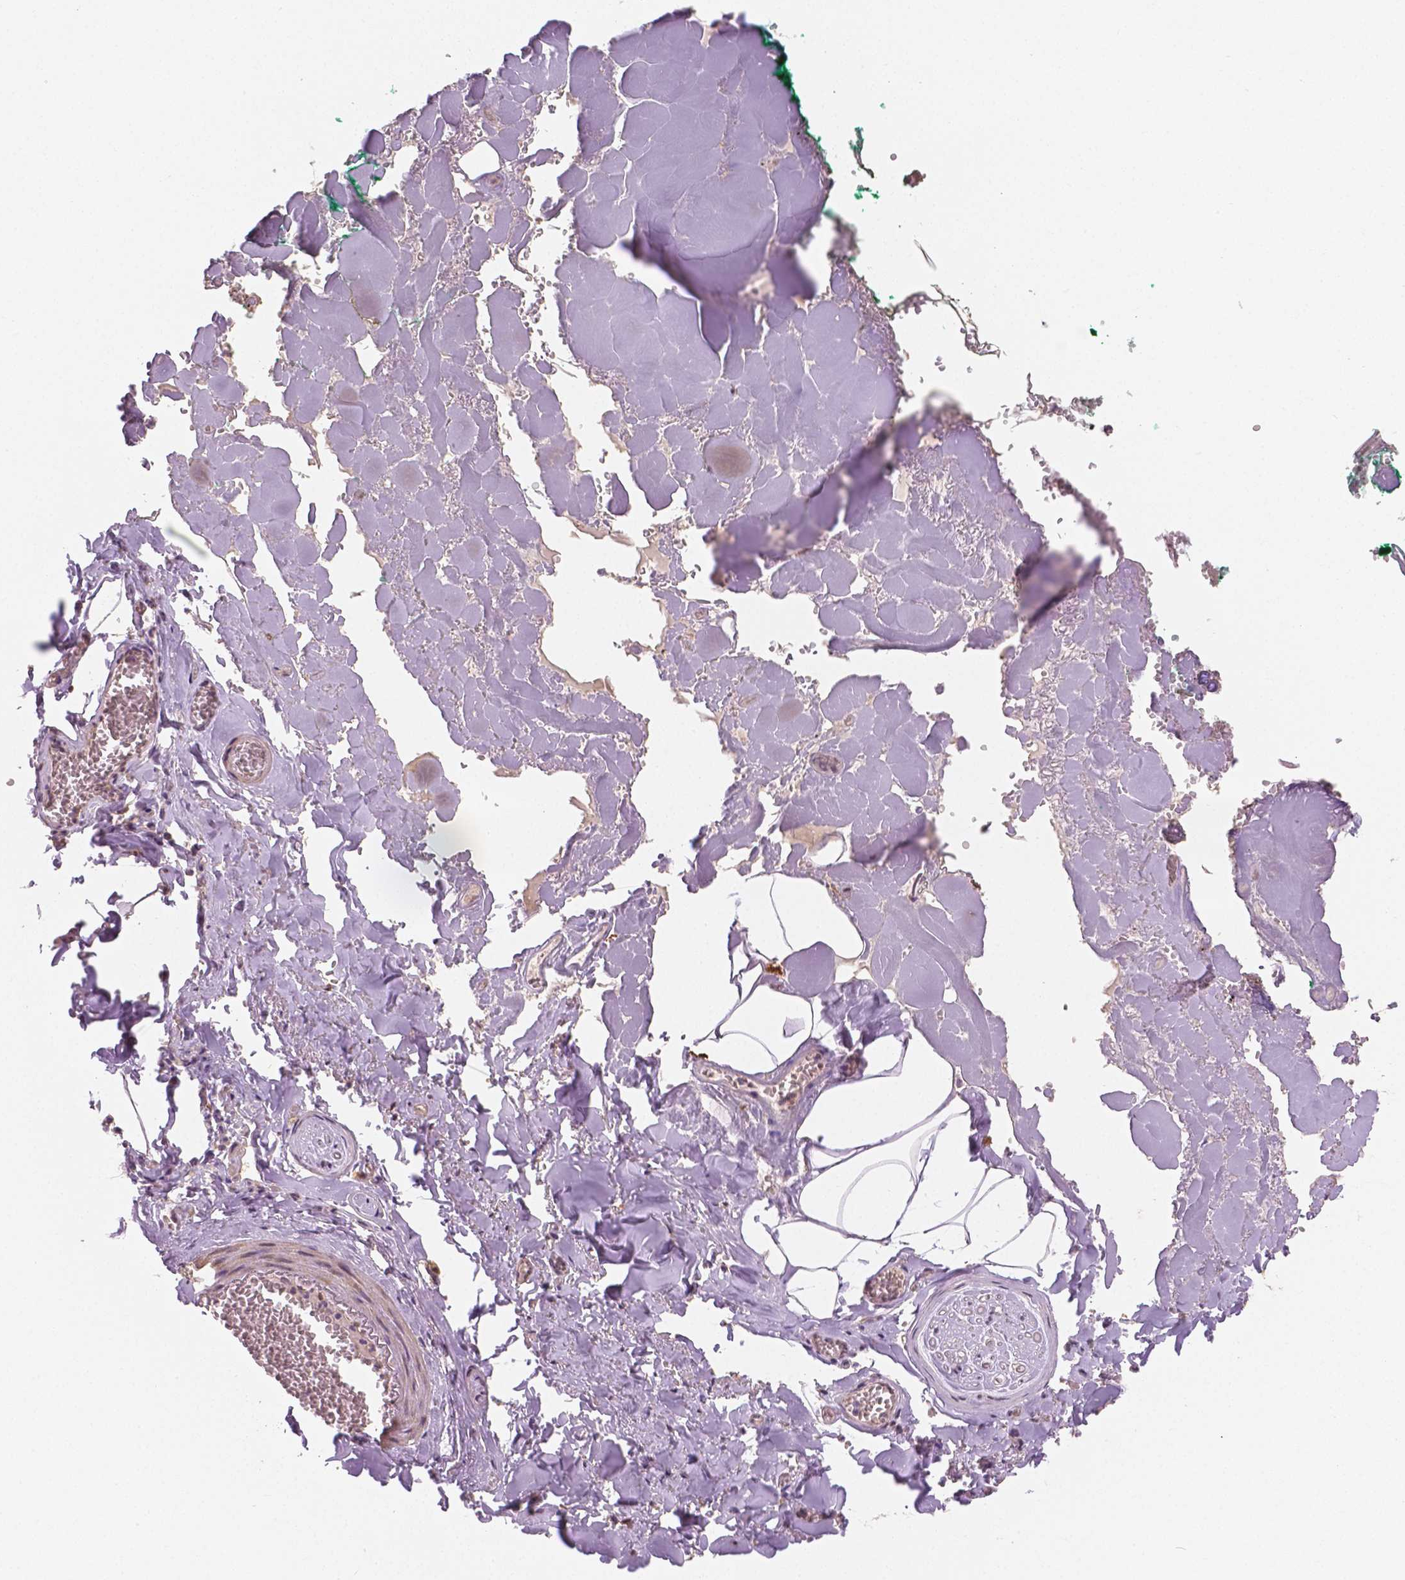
{"staining": {"intensity": "moderate", "quantity": "<25%", "location": "cytoplasmic/membranous"}, "tissue": "adipose tissue", "cell_type": "Adipocytes", "image_type": "normal", "snomed": [{"axis": "morphology", "description": "Normal tissue, NOS"}, {"axis": "topography", "description": "Vulva"}, {"axis": "topography", "description": "Peripheral nerve tissue"}], "caption": "A histopathology image of human adipose tissue stained for a protein demonstrates moderate cytoplasmic/membranous brown staining in adipocytes. (IHC, brightfield microscopy, high magnification).", "gene": "CLBA1", "patient": {"sex": "female", "age": 66}}